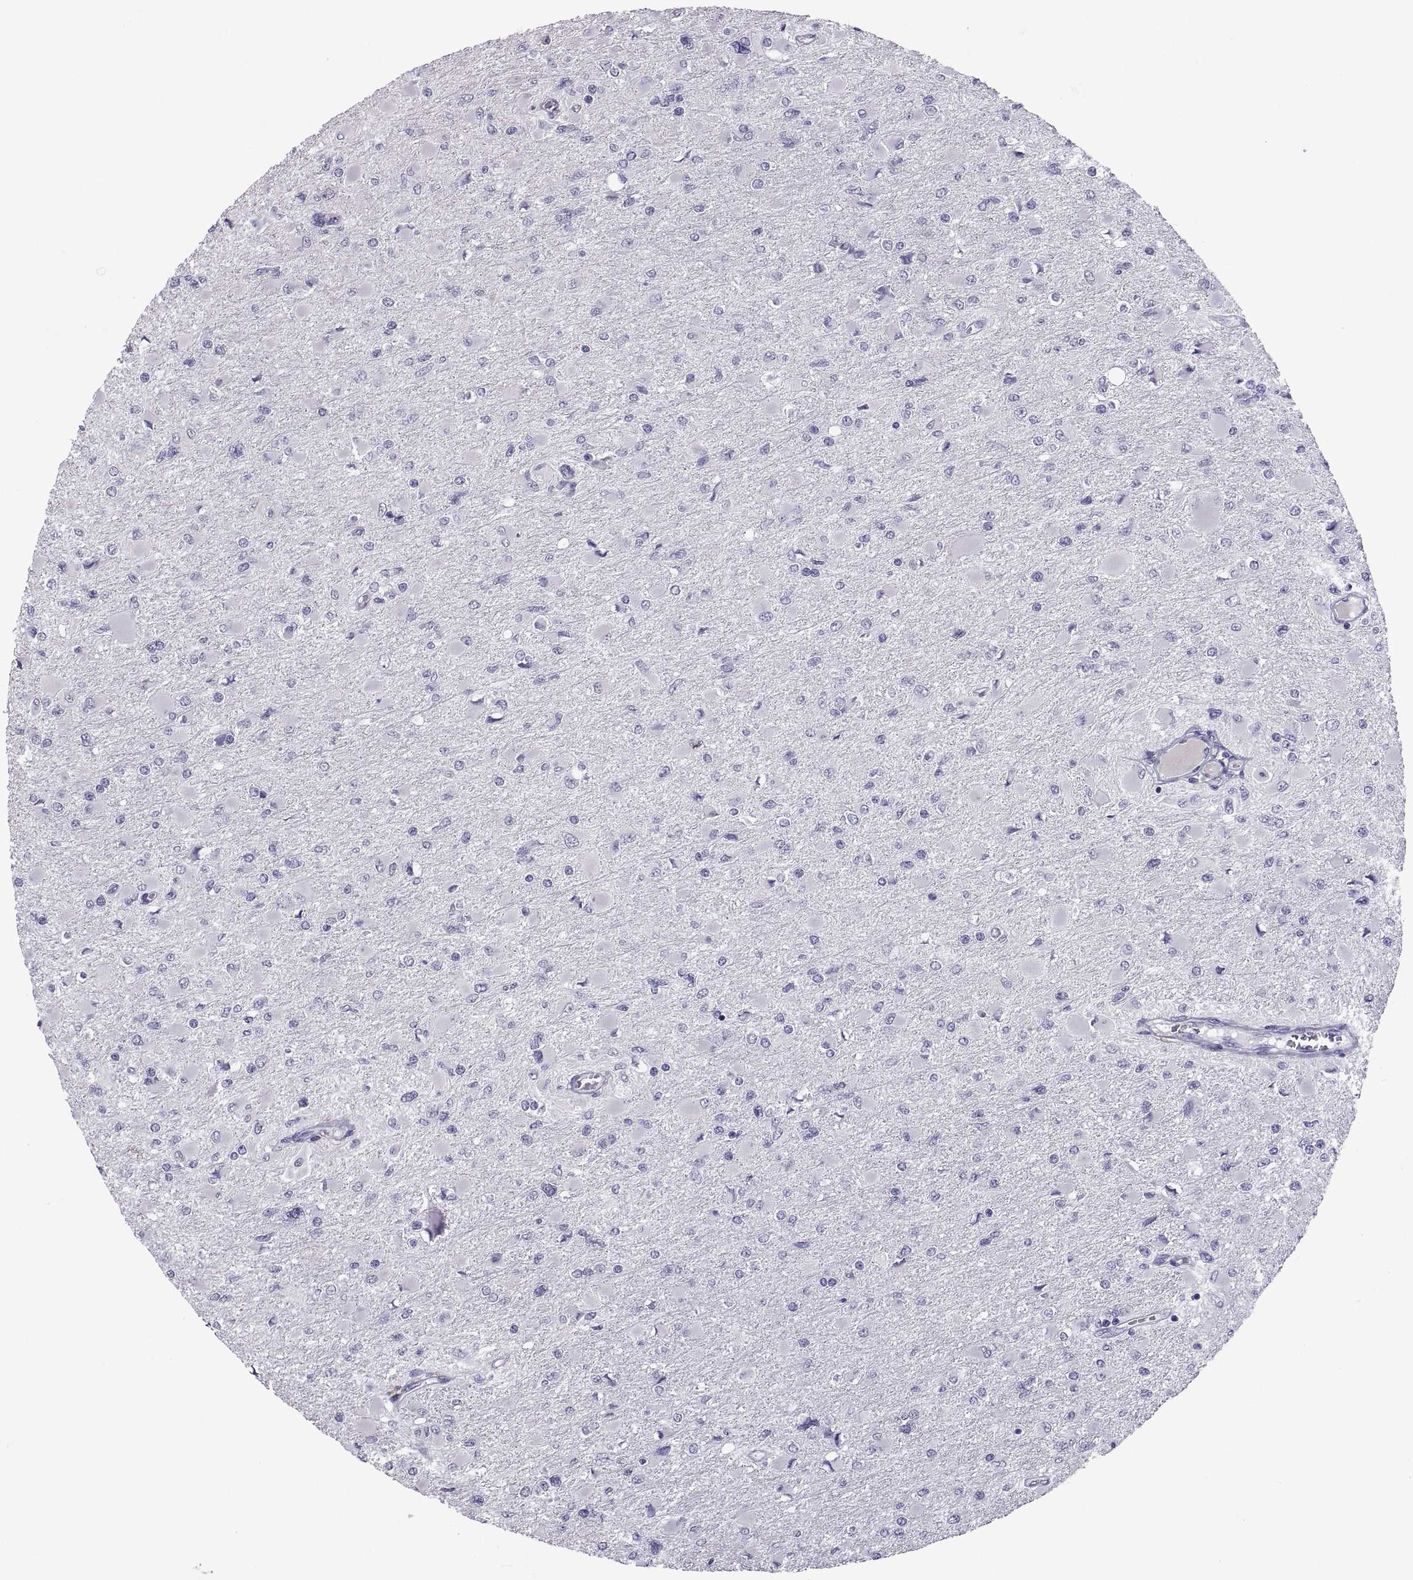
{"staining": {"intensity": "negative", "quantity": "none", "location": "none"}, "tissue": "glioma", "cell_type": "Tumor cells", "image_type": "cancer", "snomed": [{"axis": "morphology", "description": "Glioma, malignant, High grade"}, {"axis": "topography", "description": "Cerebral cortex"}], "caption": "High power microscopy image of an immunohistochemistry micrograph of malignant high-grade glioma, revealing no significant expression in tumor cells.", "gene": "IGSF1", "patient": {"sex": "female", "age": 36}}